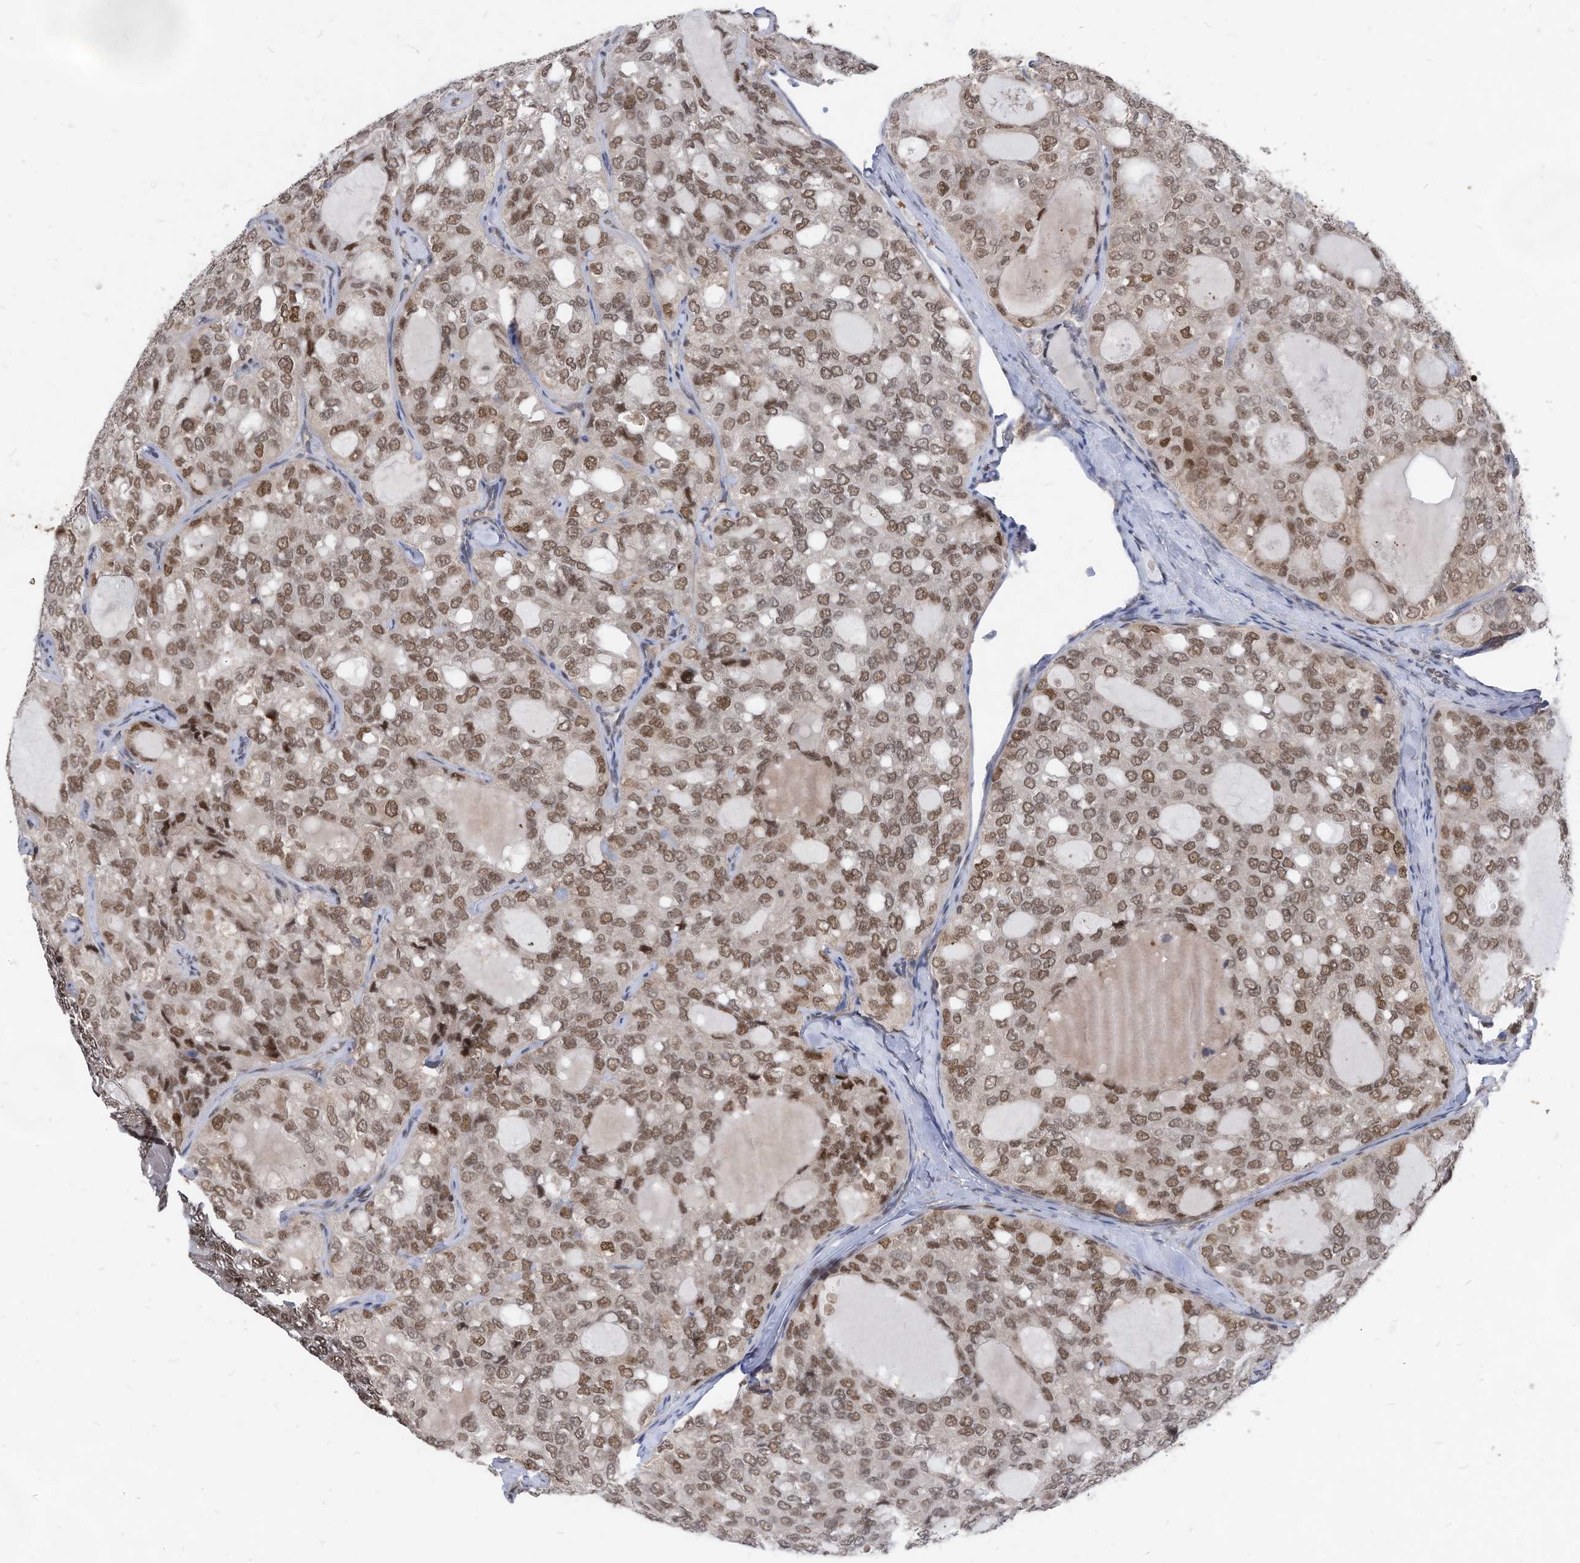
{"staining": {"intensity": "moderate", "quantity": ">75%", "location": "nuclear"}, "tissue": "thyroid cancer", "cell_type": "Tumor cells", "image_type": "cancer", "snomed": [{"axis": "morphology", "description": "Follicular adenoma carcinoma, NOS"}, {"axis": "topography", "description": "Thyroid gland"}], "caption": "IHC staining of thyroid cancer, which shows medium levels of moderate nuclear expression in about >75% of tumor cells indicating moderate nuclear protein expression. The staining was performed using DAB (3,3'-diaminobenzidine) (brown) for protein detection and nuclei were counterstained in hematoxylin (blue).", "gene": "KPNB1", "patient": {"sex": "male", "age": 75}}